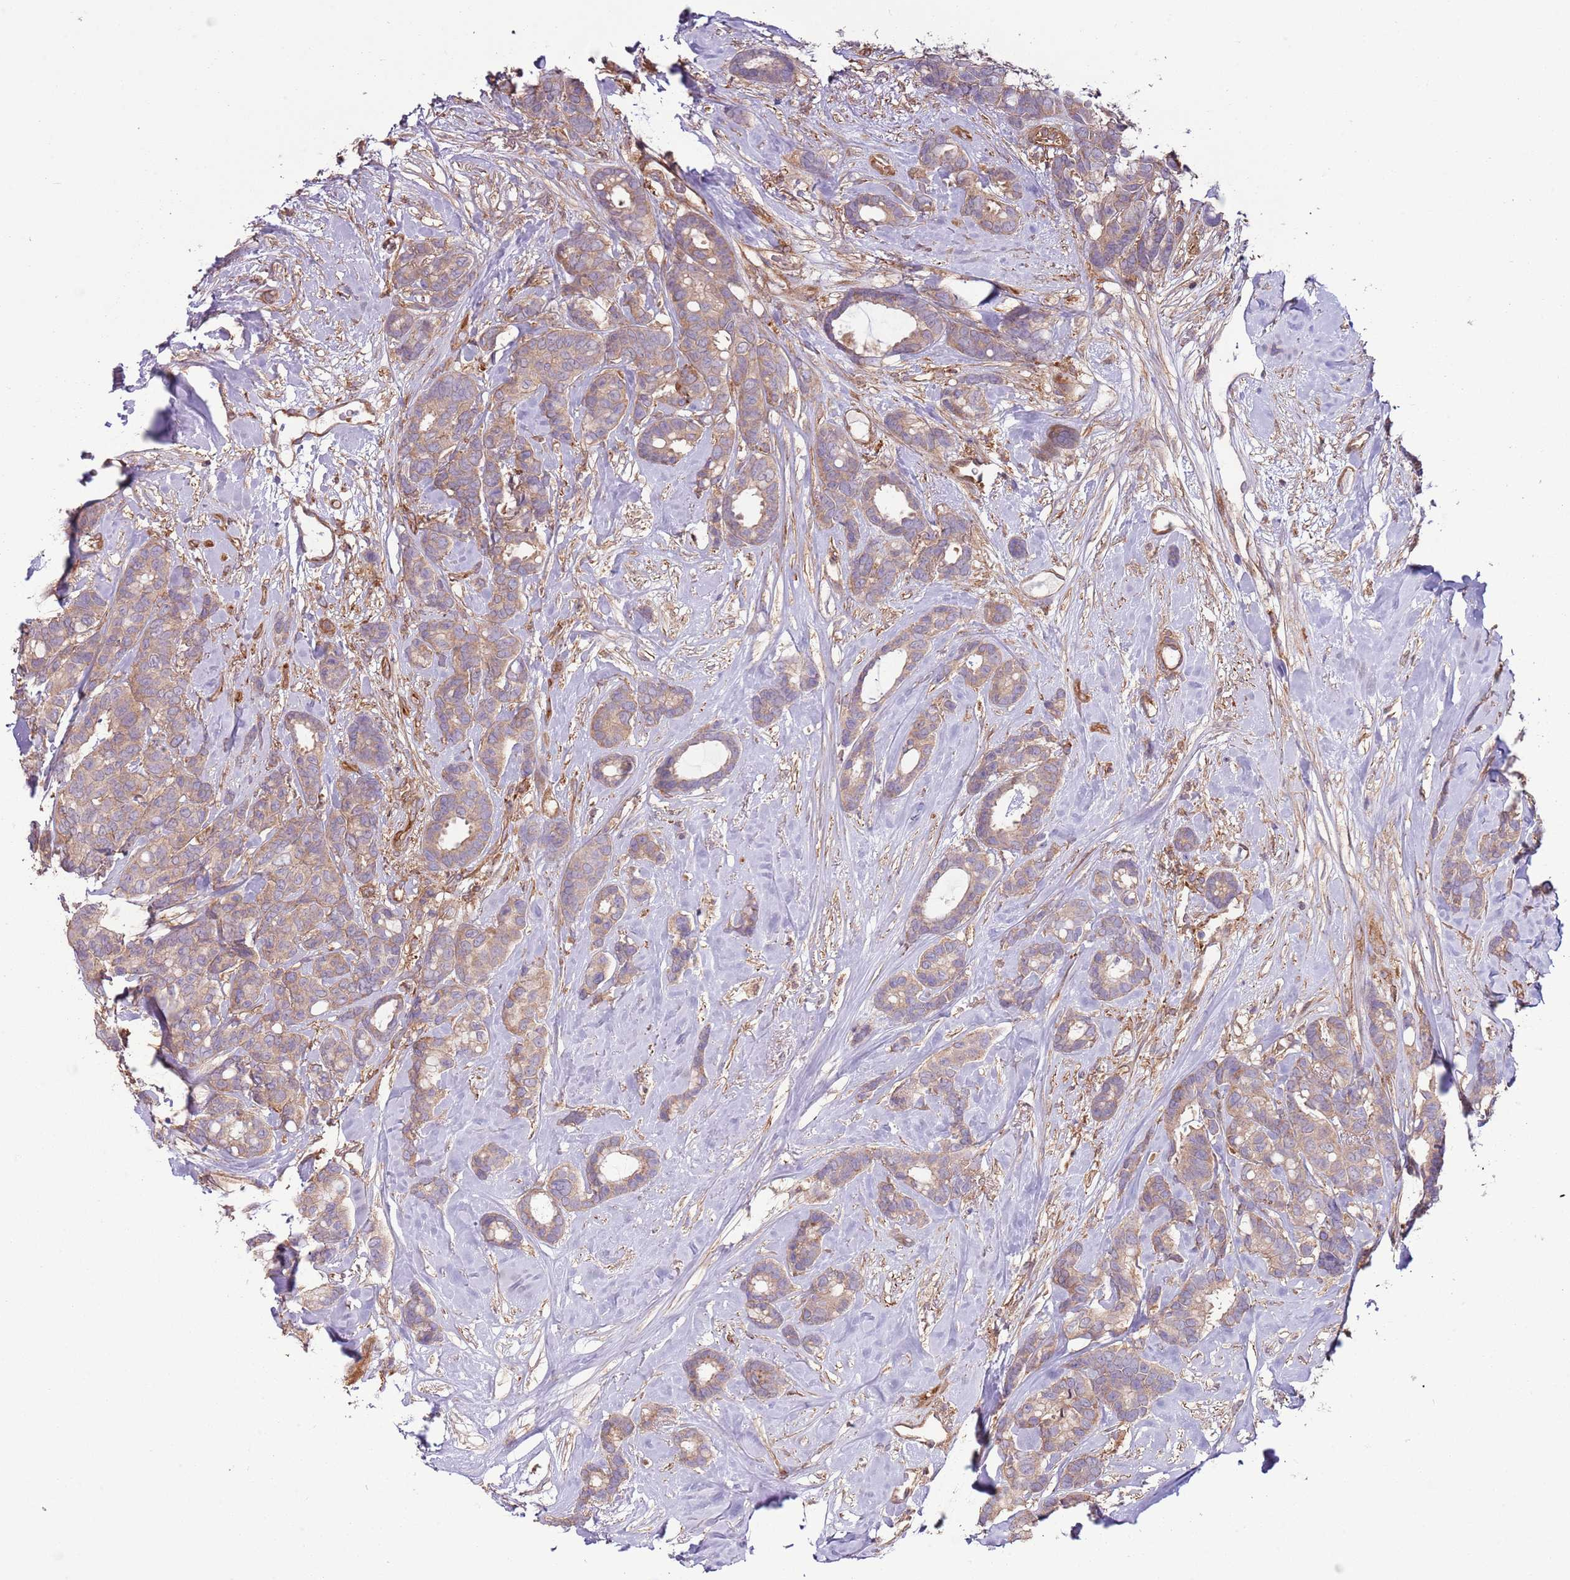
{"staining": {"intensity": "weak", "quantity": ">75%", "location": "cytoplasmic/membranous"}, "tissue": "breast cancer", "cell_type": "Tumor cells", "image_type": "cancer", "snomed": [{"axis": "morphology", "description": "Duct carcinoma"}, {"axis": "topography", "description": "Breast"}], "caption": "A low amount of weak cytoplasmic/membranous positivity is appreciated in approximately >75% of tumor cells in breast cancer (invasive ductal carcinoma) tissue.", "gene": "LPIN2", "patient": {"sex": "female", "age": 87}}